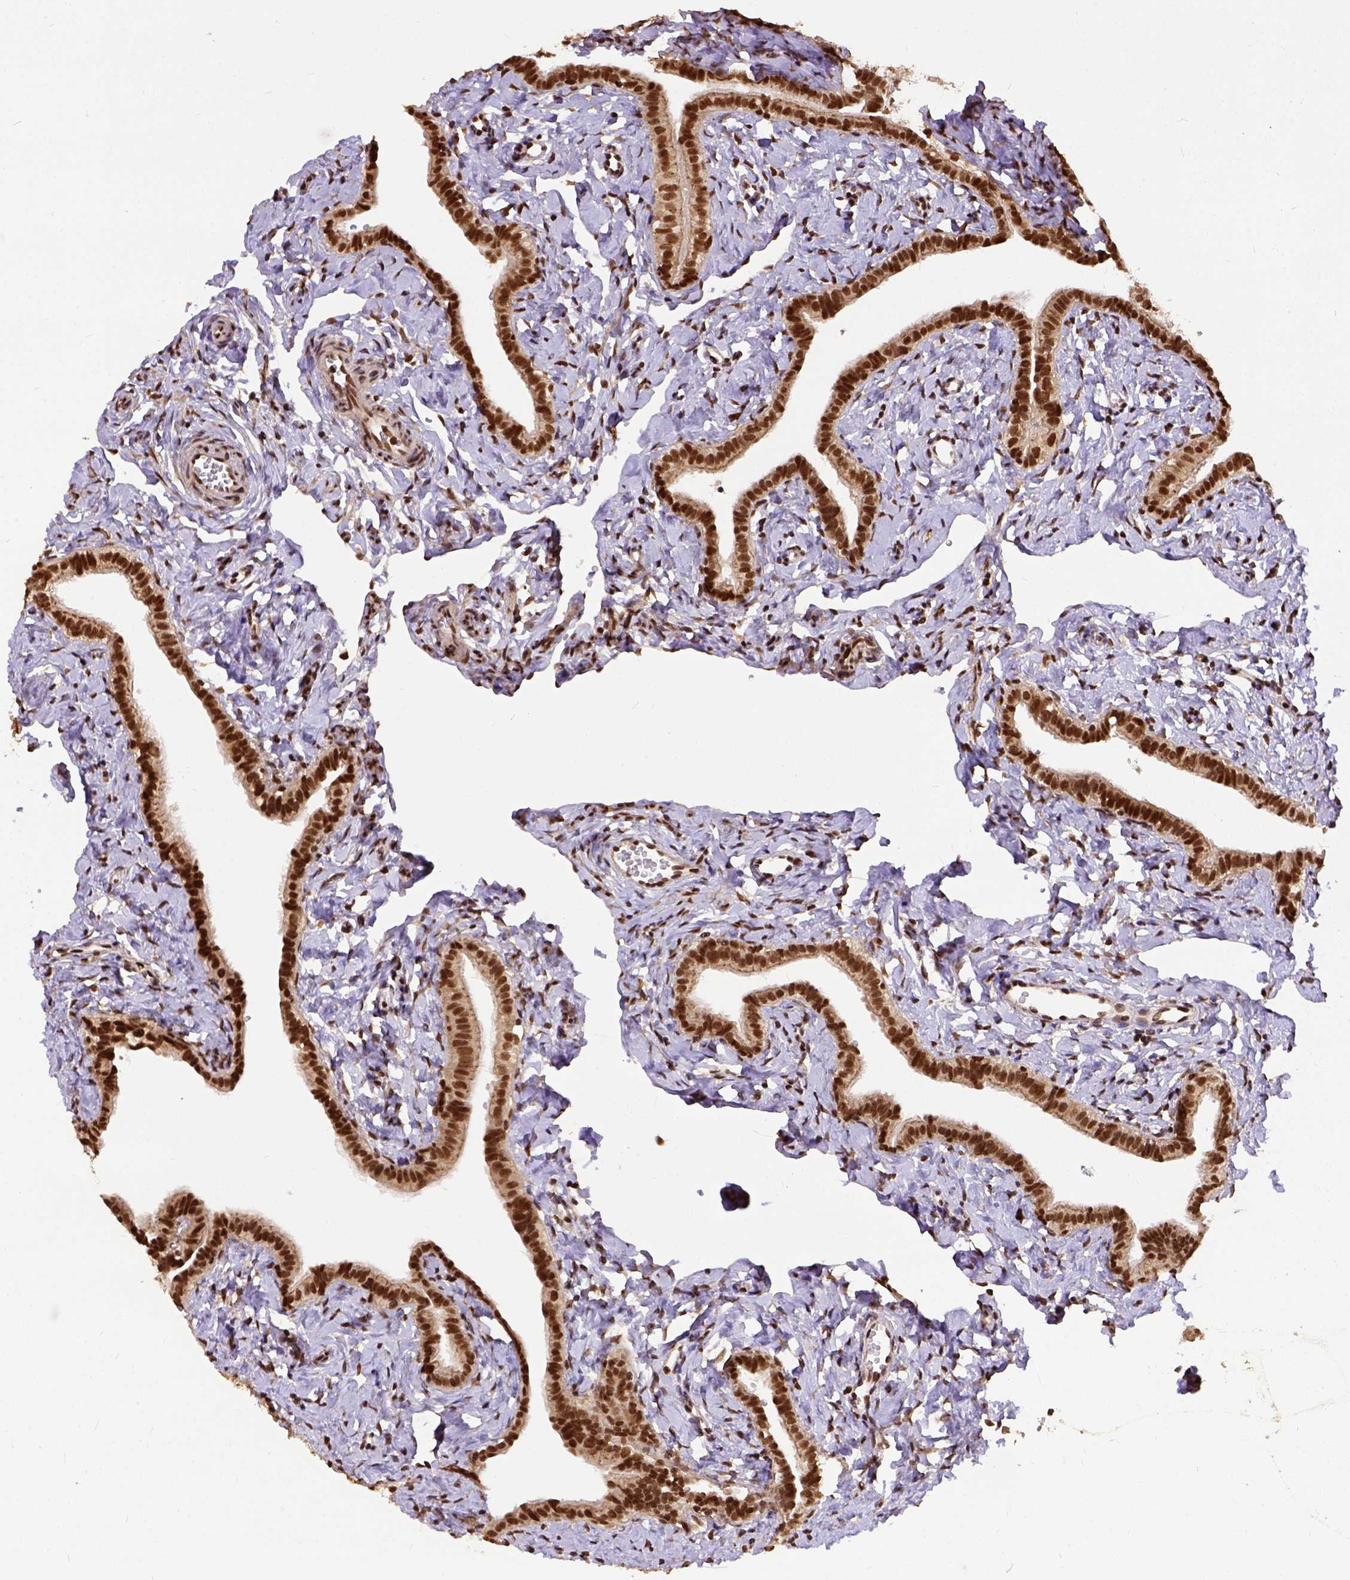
{"staining": {"intensity": "strong", "quantity": ">75%", "location": "nuclear"}, "tissue": "fallopian tube", "cell_type": "Glandular cells", "image_type": "normal", "snomed": [{"axis": "morphology", "description": "Normal tissue, NOS"}, {"axis": "topography", "description": "Fallopian tube"}], "caption": "A brown stain shows strong nuclear expression of a protein in glandular cells of benign human fallopian tube. (brown staining indicates protein expression, while blue staining denotes nuclei).", "gene": "NACC1", "patient": {"sex": "female", "age": 41}}